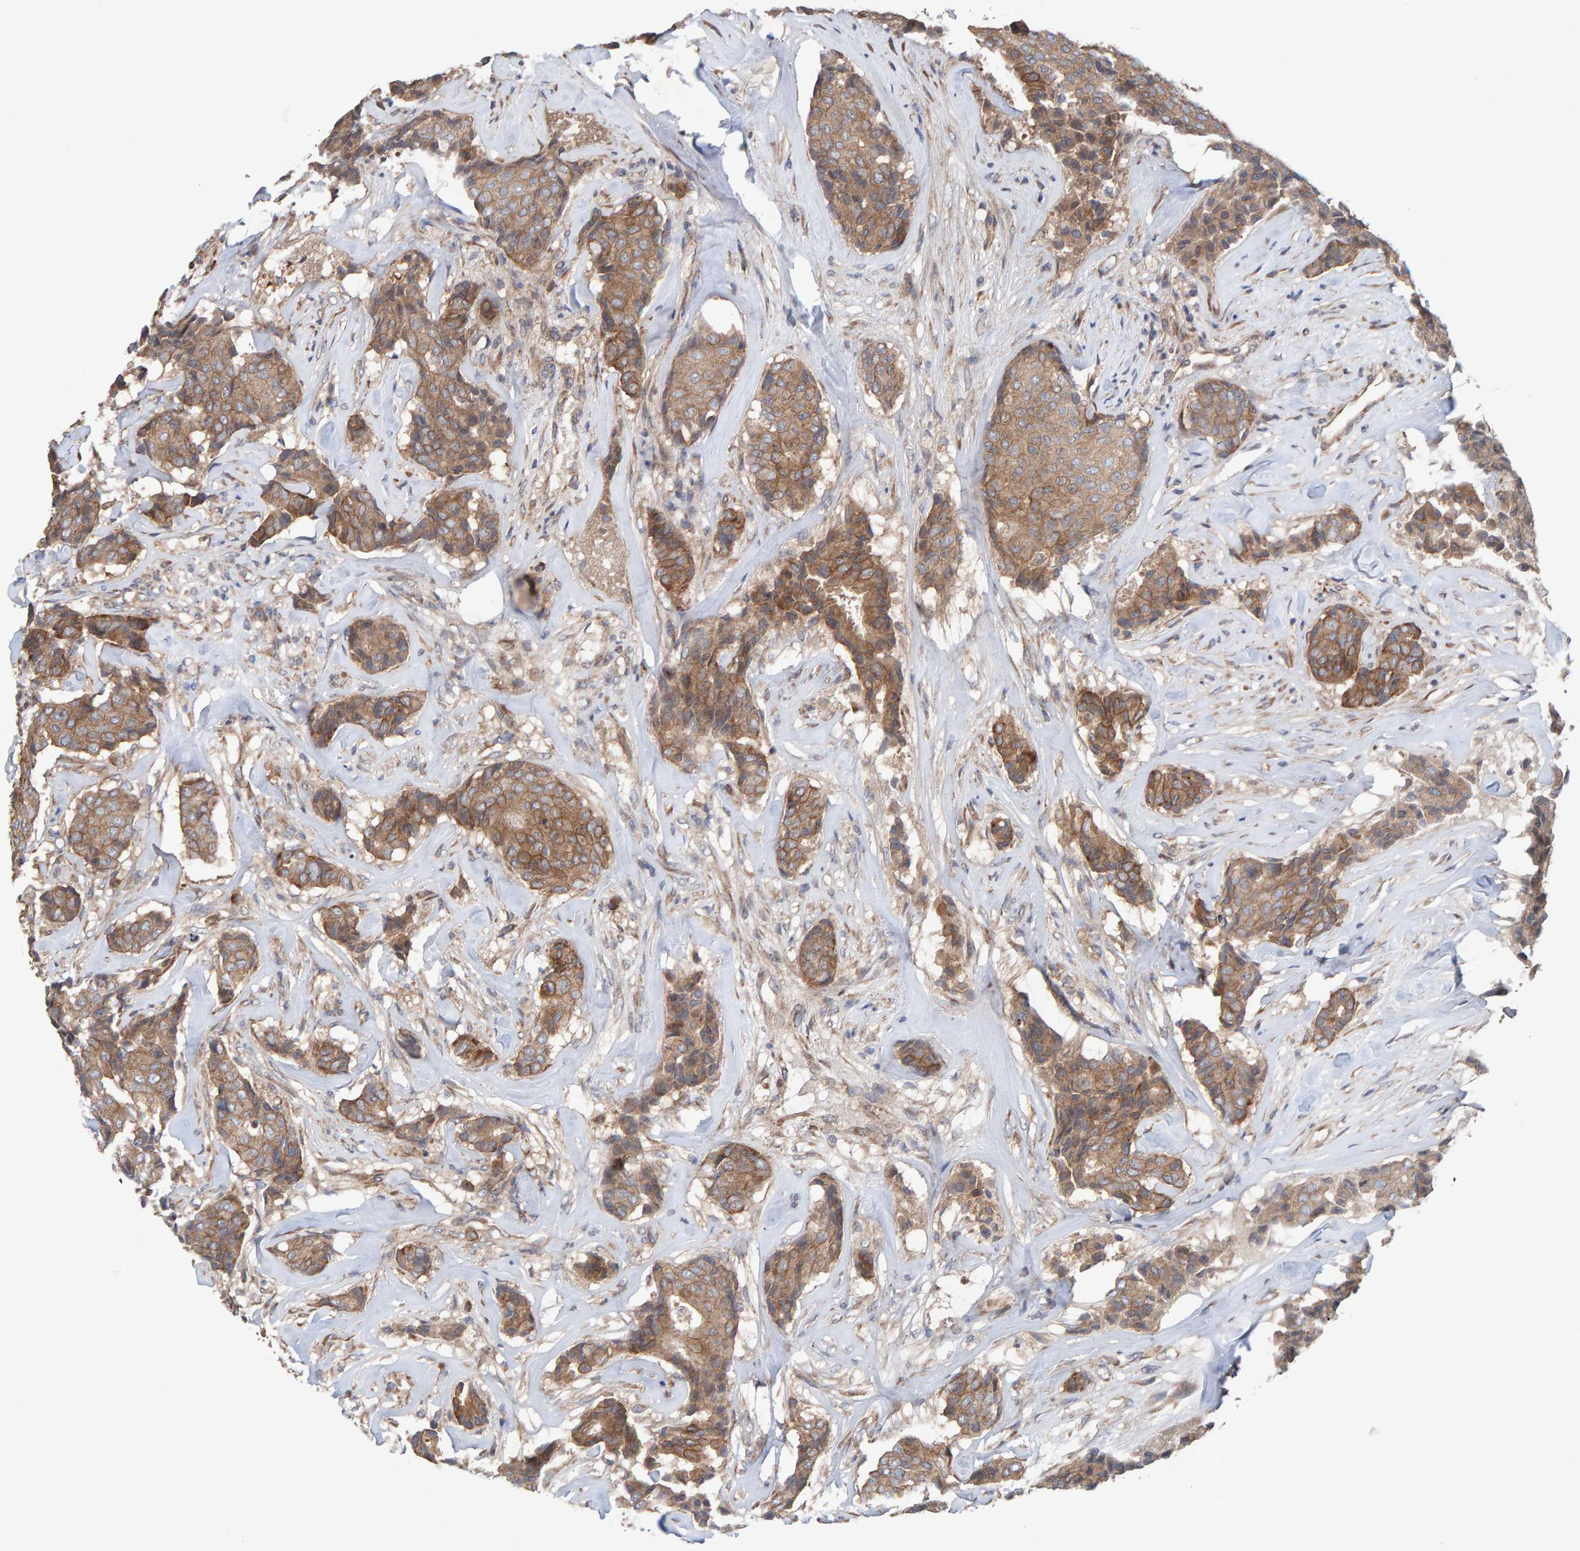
{"staining": {"intensity": "moderate", "quantity": ">75%", "location": "cytoplasmic/membranous"}, "tissue": "breast cancer", "cell_type": "Tumor cells", "image_type": "cancer", "snomed": [{"axis": "morphology", "description": "Duct carcinoma"}, {"axis": "topography", "description": "Breast"}], "caption": "Immunohistochemical staining of human infiltrating ductal carcinoma (breast) reveals medium levels of moderate cytoplasmic/membranous positivity in approximately >75% of tumor cells.", "gene": "LRSAM1", "patient": {"sex": "female", "age": 75}}